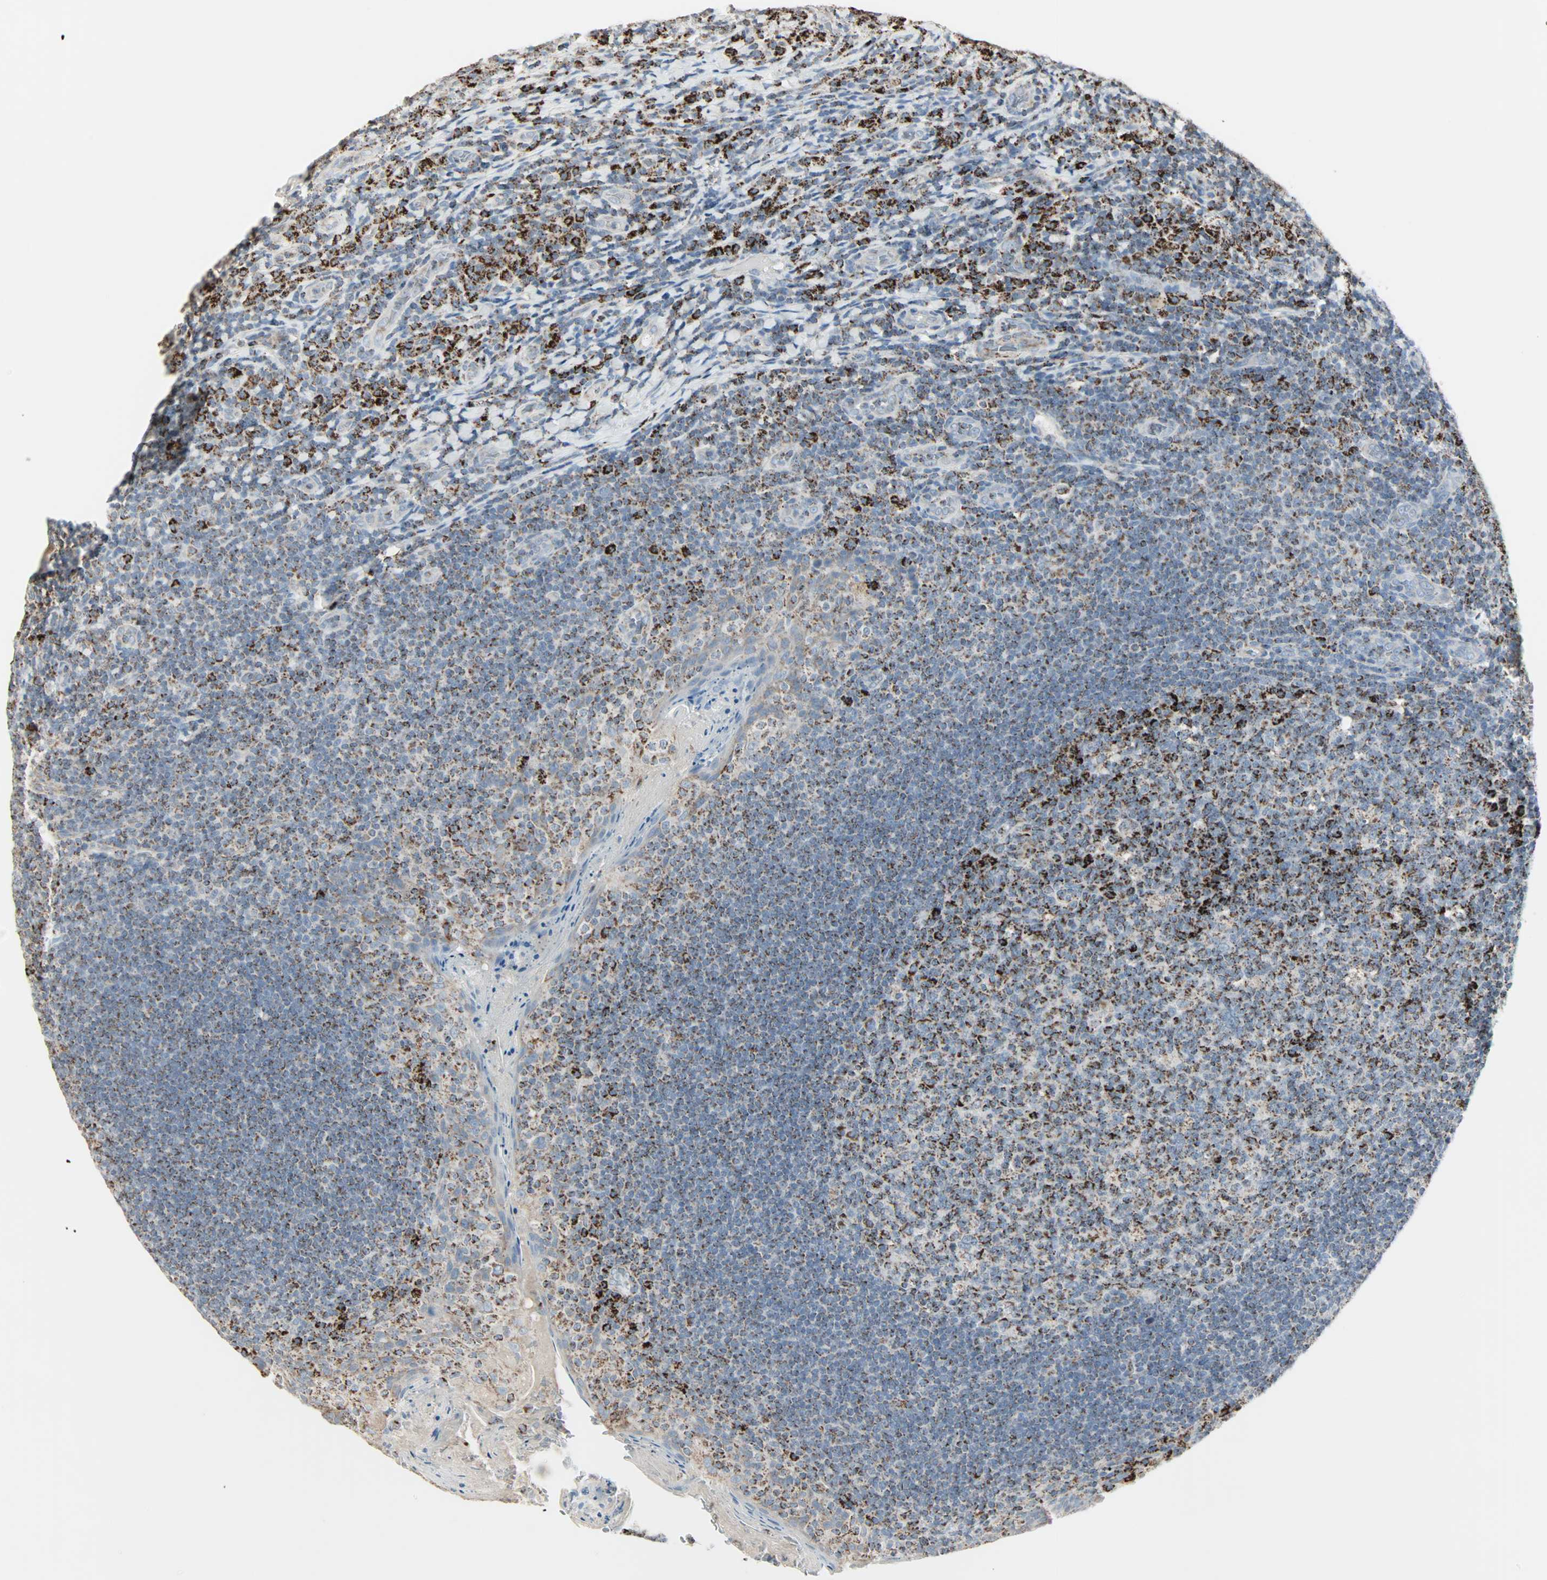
{"staining": {"intensity": "strong", "quantity": ">75%", "location": "cytoplasmic/membranous"}, "tissue": "tonsil", "cell_type": "Germinal center cells", "image_type": "normal", "snomed": [{"axis": "morphology", "description": "Normal tissue, NOS"}, {"axis": "topography", "description": "Tonsil"}], "caption": "A high amount of strong cytoplasmic/membranous expression is present in approximately >75% of germinal center cells in unremarkable tonsil.", "gene": "IDH2", "patient": {"sex": "male", "age": 17}}